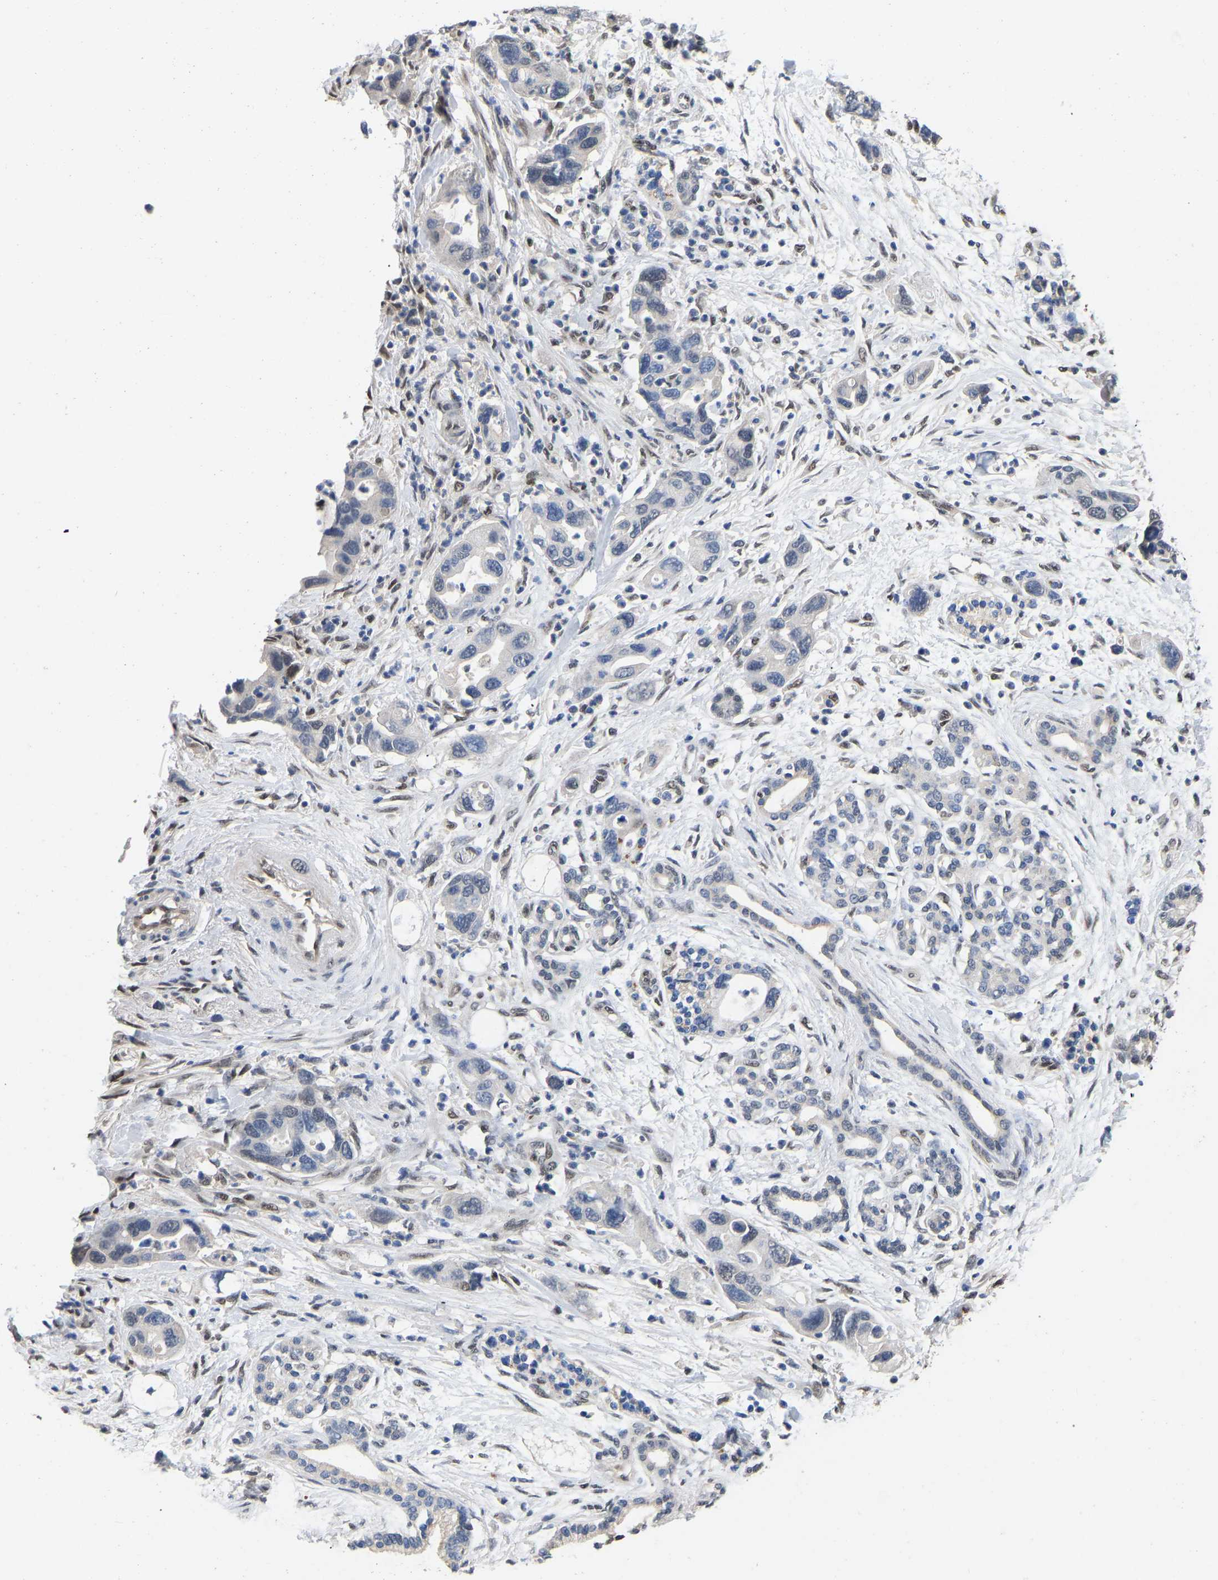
{"staining": {"intensity": "weak", "quantity": "<25%", "location": "nuclear"}, "tissue": "pancreatic cancer", "cell_type": "Tumor cells", "image_type": "cancer", "snomed": [{"axis": "morphology", "description": "Normal tissue, NOS"}, {"axis": "morphology", "description": "Adenocarcinoma, NOS"}, {"axis": "topography", "description": "Pancreas"}], "caption": "This is a photomicrograph of IHC staining of pancreatic cancer (adenocarcinoma), which shows no expression in tumor cells.", "gene": "QKI", "patient": {"sex": "female", "age": 71}}